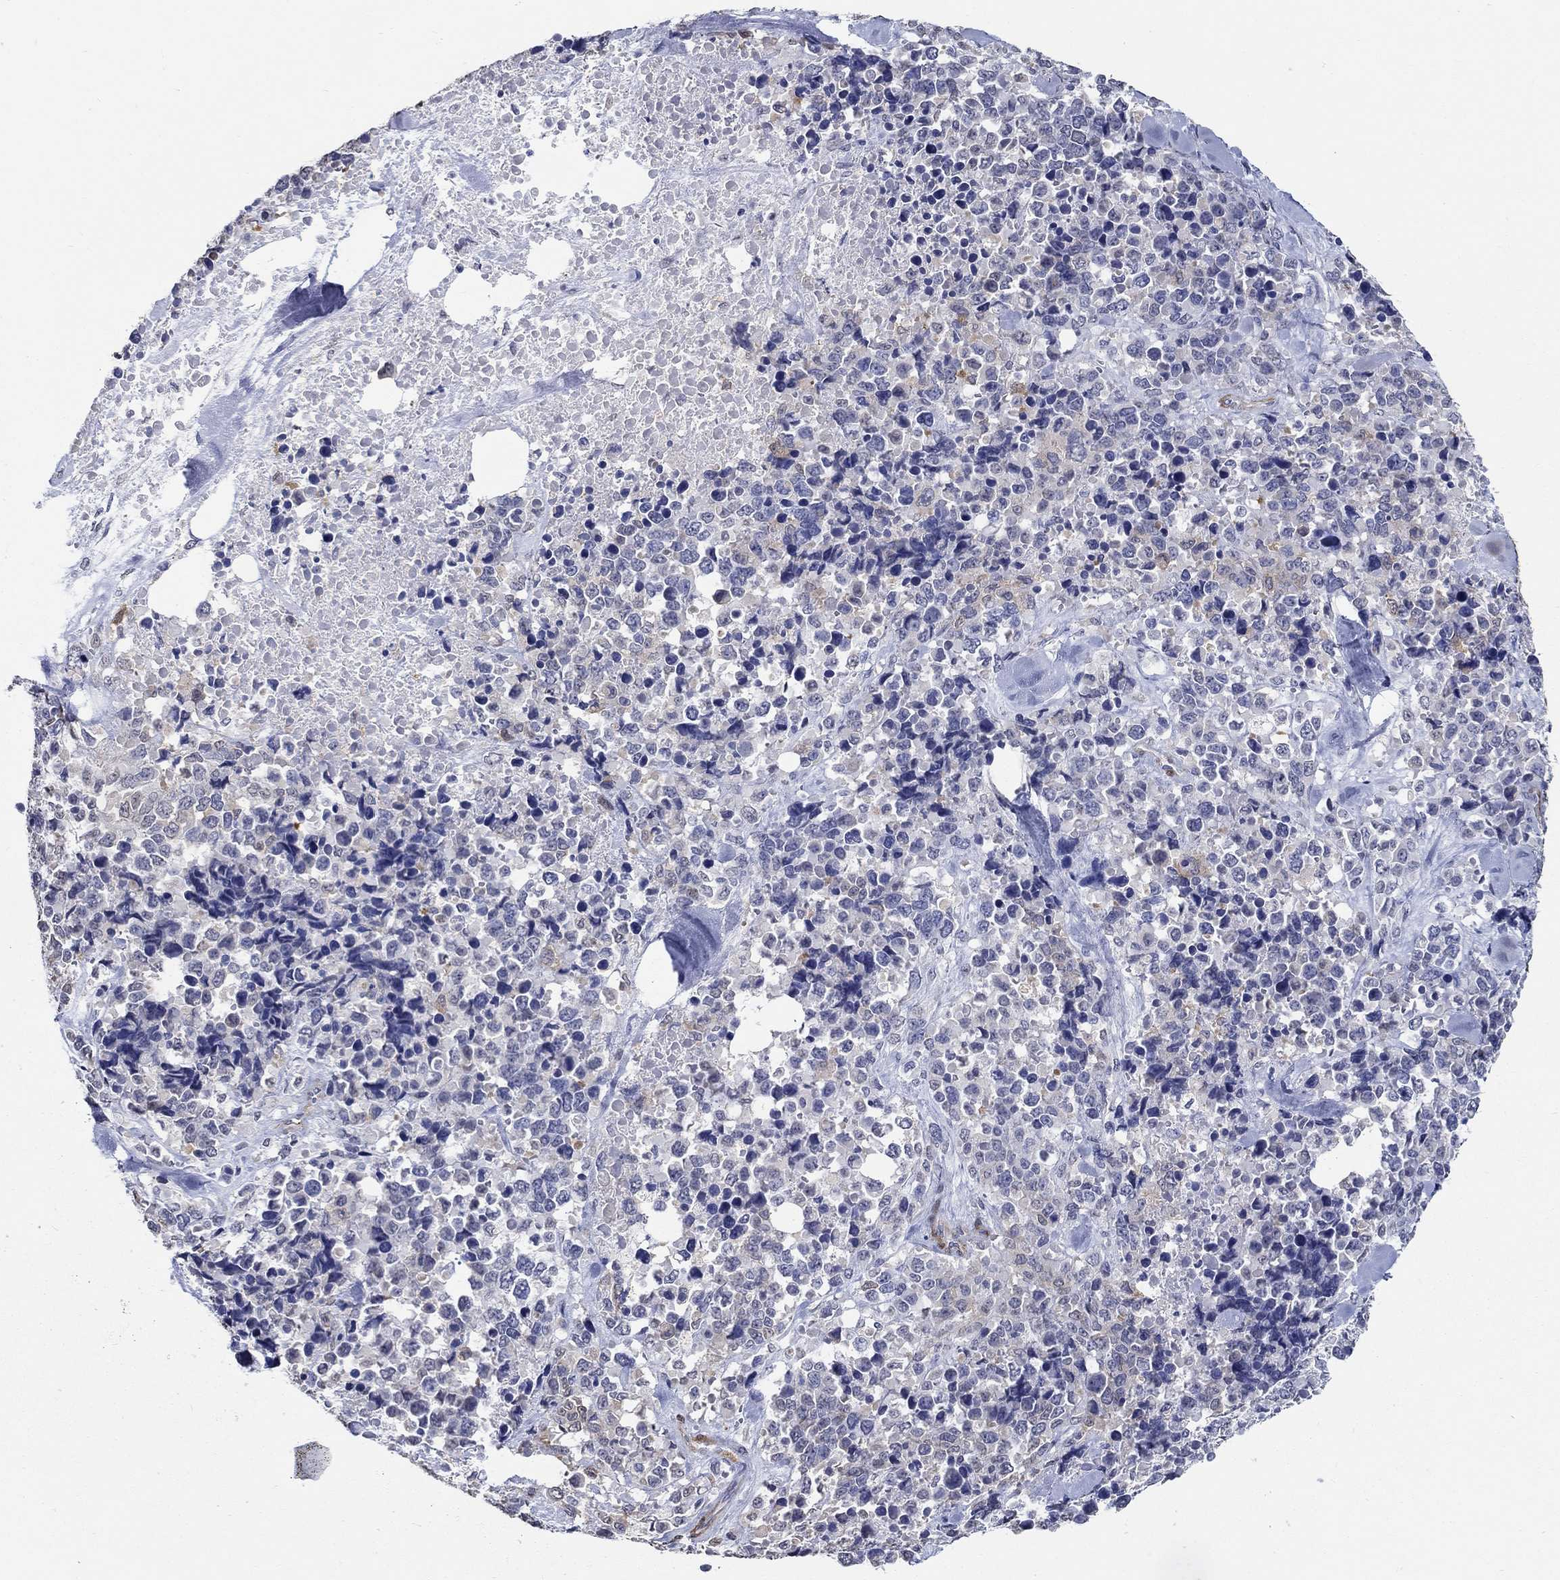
{"staining": {"intensity": "weak", "quantity": "<25%", "location": "cytoplasmic/membranous"}, "tissue": "melanoma", "cell_type": "Tumor cells", "image_type": "cancer", "snomed": [{"axis": "morphology", "description": "Malignant melanoma, Metastatic site"}, {"axis": "topography", "description": "Skin"}], "caption": "Malignant melanoma (metastatic site) was stained to show a protein in brown. There is no significant expression in tumor cells. (Brightfield microscopy of DAB (3,3'-diaminobenzidine) immunohistochemistry (IHC) at high magnification).", "gene": "PDE1B", "patient": {"sex": "male", "age": 84}}